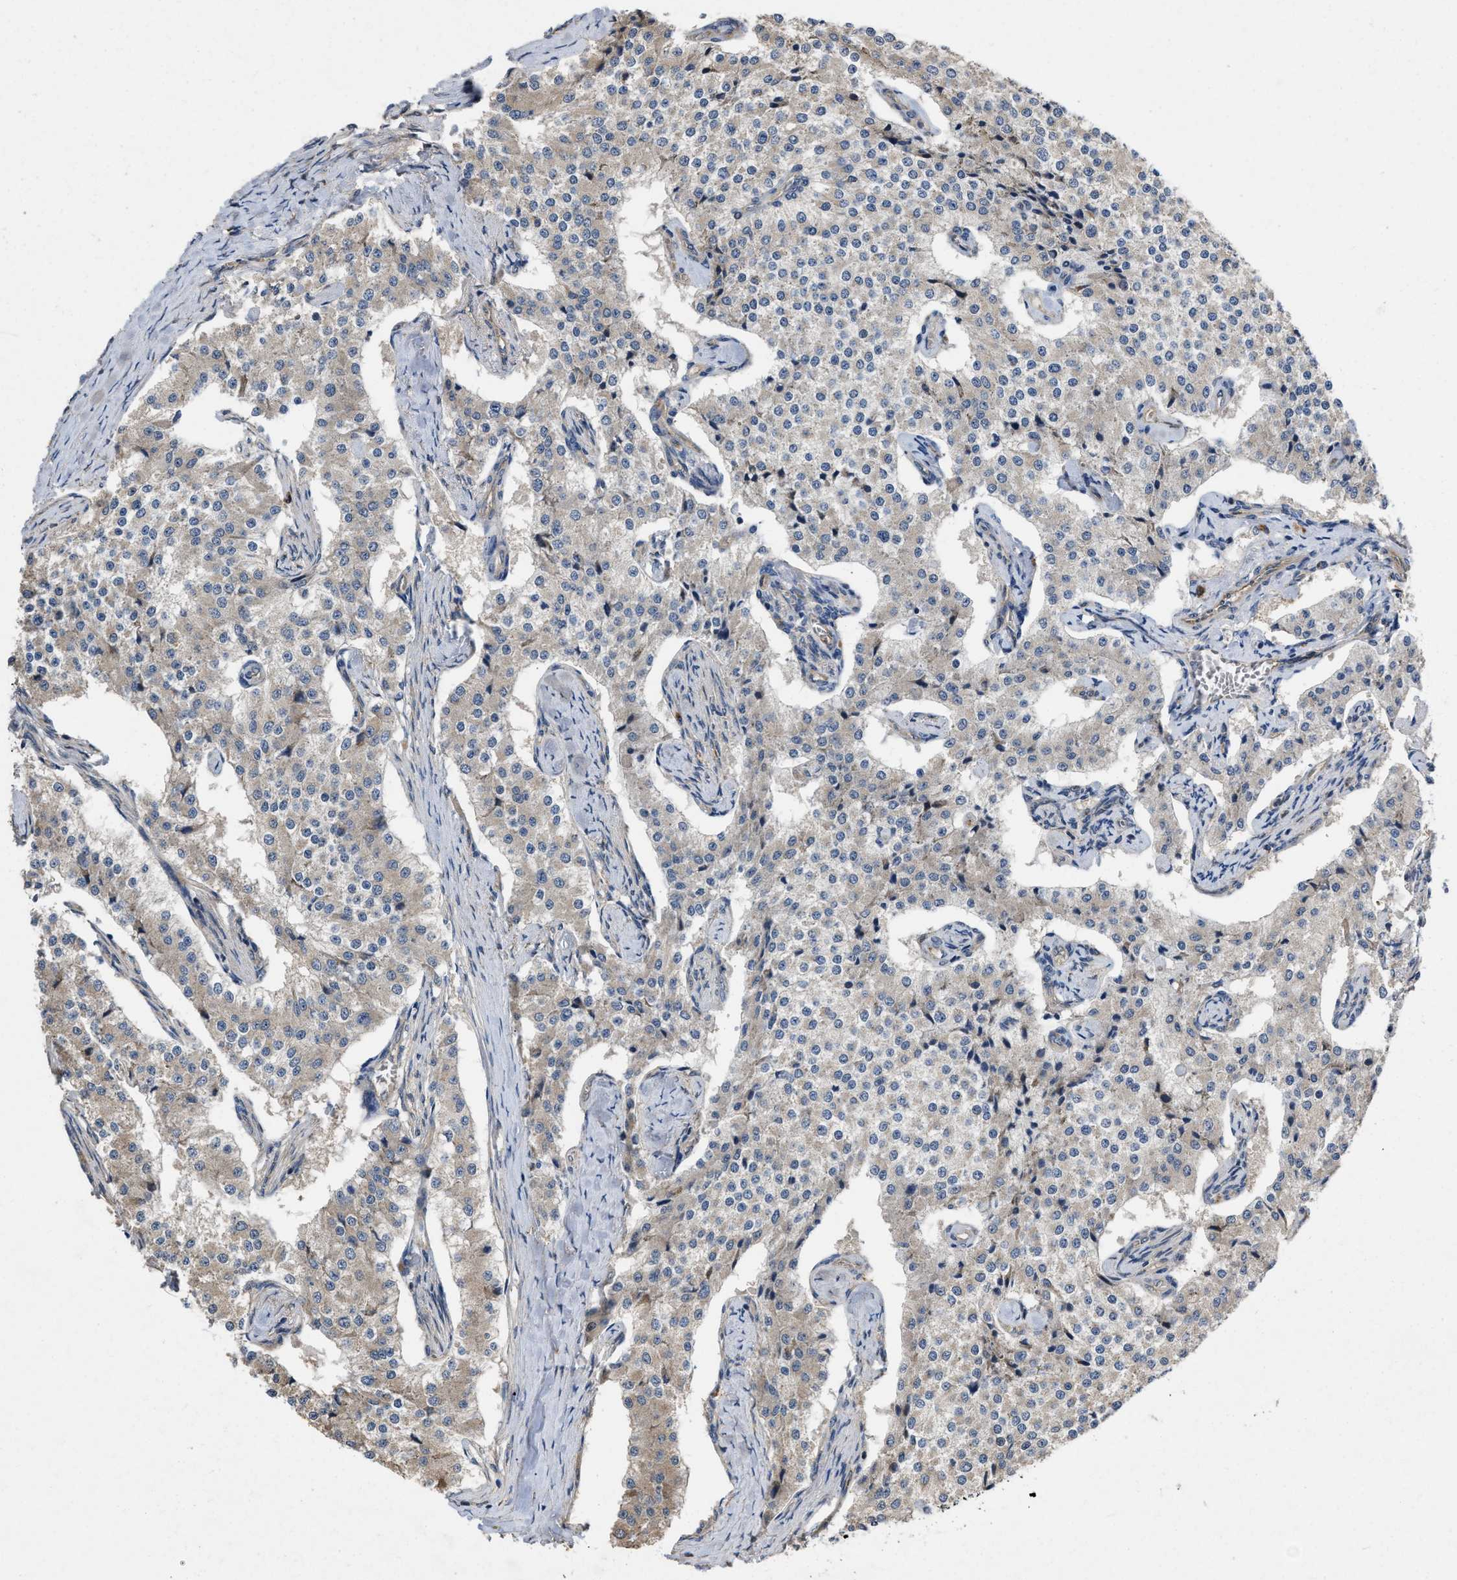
{"staining": {"intensity": "weak", "quantity": "25%-75%", "location": "cytoplasmic/membranous"}, "tissue": "carcinoid", "cell_type": "Tumor cells", "image_type": "cancer", "snomed": [{"axis": "morphology", "description": "Carcinoid, malignant, NOS"}, {"axis": "topography", "description": "Colon"}], "caption": "DAB immunohistochemical staining of human malignant carcinoid exhibits weak cytoplasmic/membranous protein expression in about 25%-75% of tumor cells.", "gene": "SLC4A11", "patient": {"sex": "female", "age": 52}}